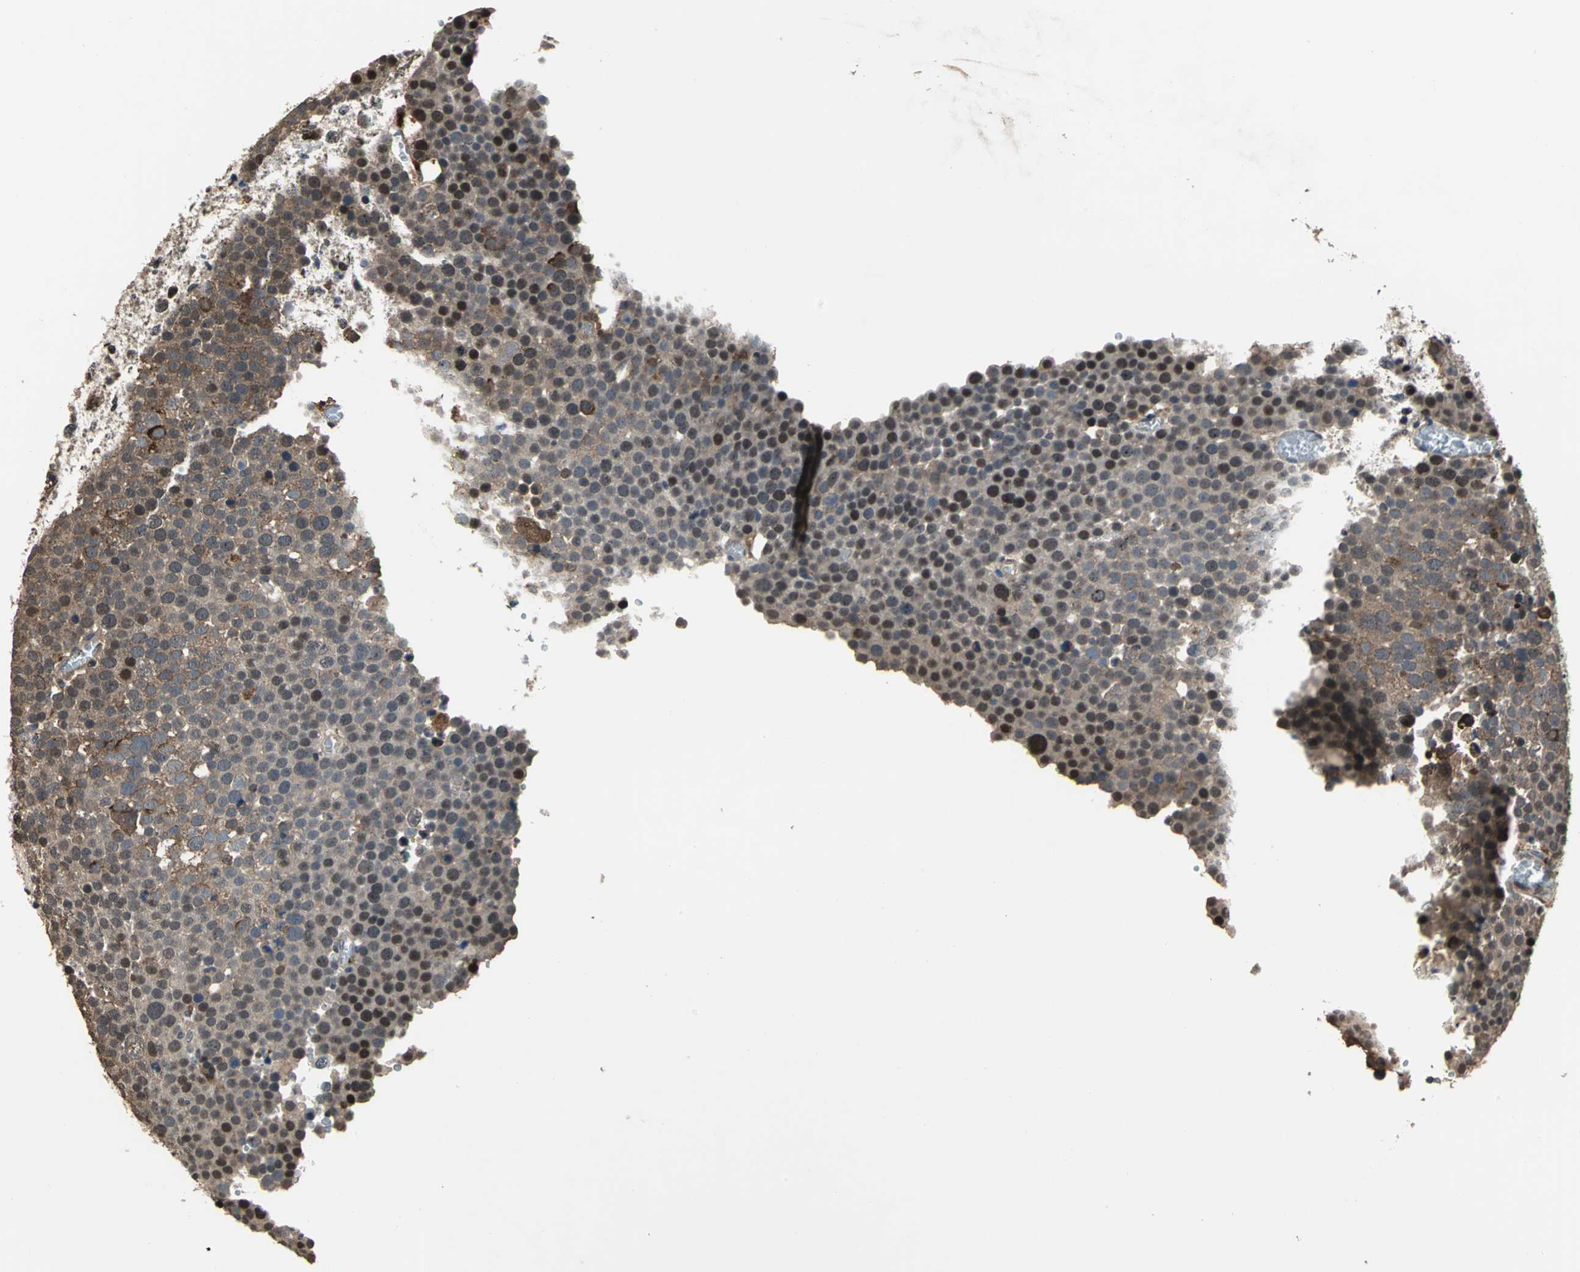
{"staining": {"intensity": "moderate", "quantity": ">75%", "location": "nuclear"}, "tissue": "testis cancer", "cell_type": "Tumor cells", "image_type": "cancer", "snomed": [{"axis": "morphology", "description": "Seminoma, NOS"}, {"axis": "topography", "description": "Testis"}], "caption": "The photomicrograph exhibits a brown stain indicating the presence of a protein in the nuclear of tumor cells in testis seminoma.", "gene": "MIS18BP1", "patient": {"sex": "male", "age": 71}}